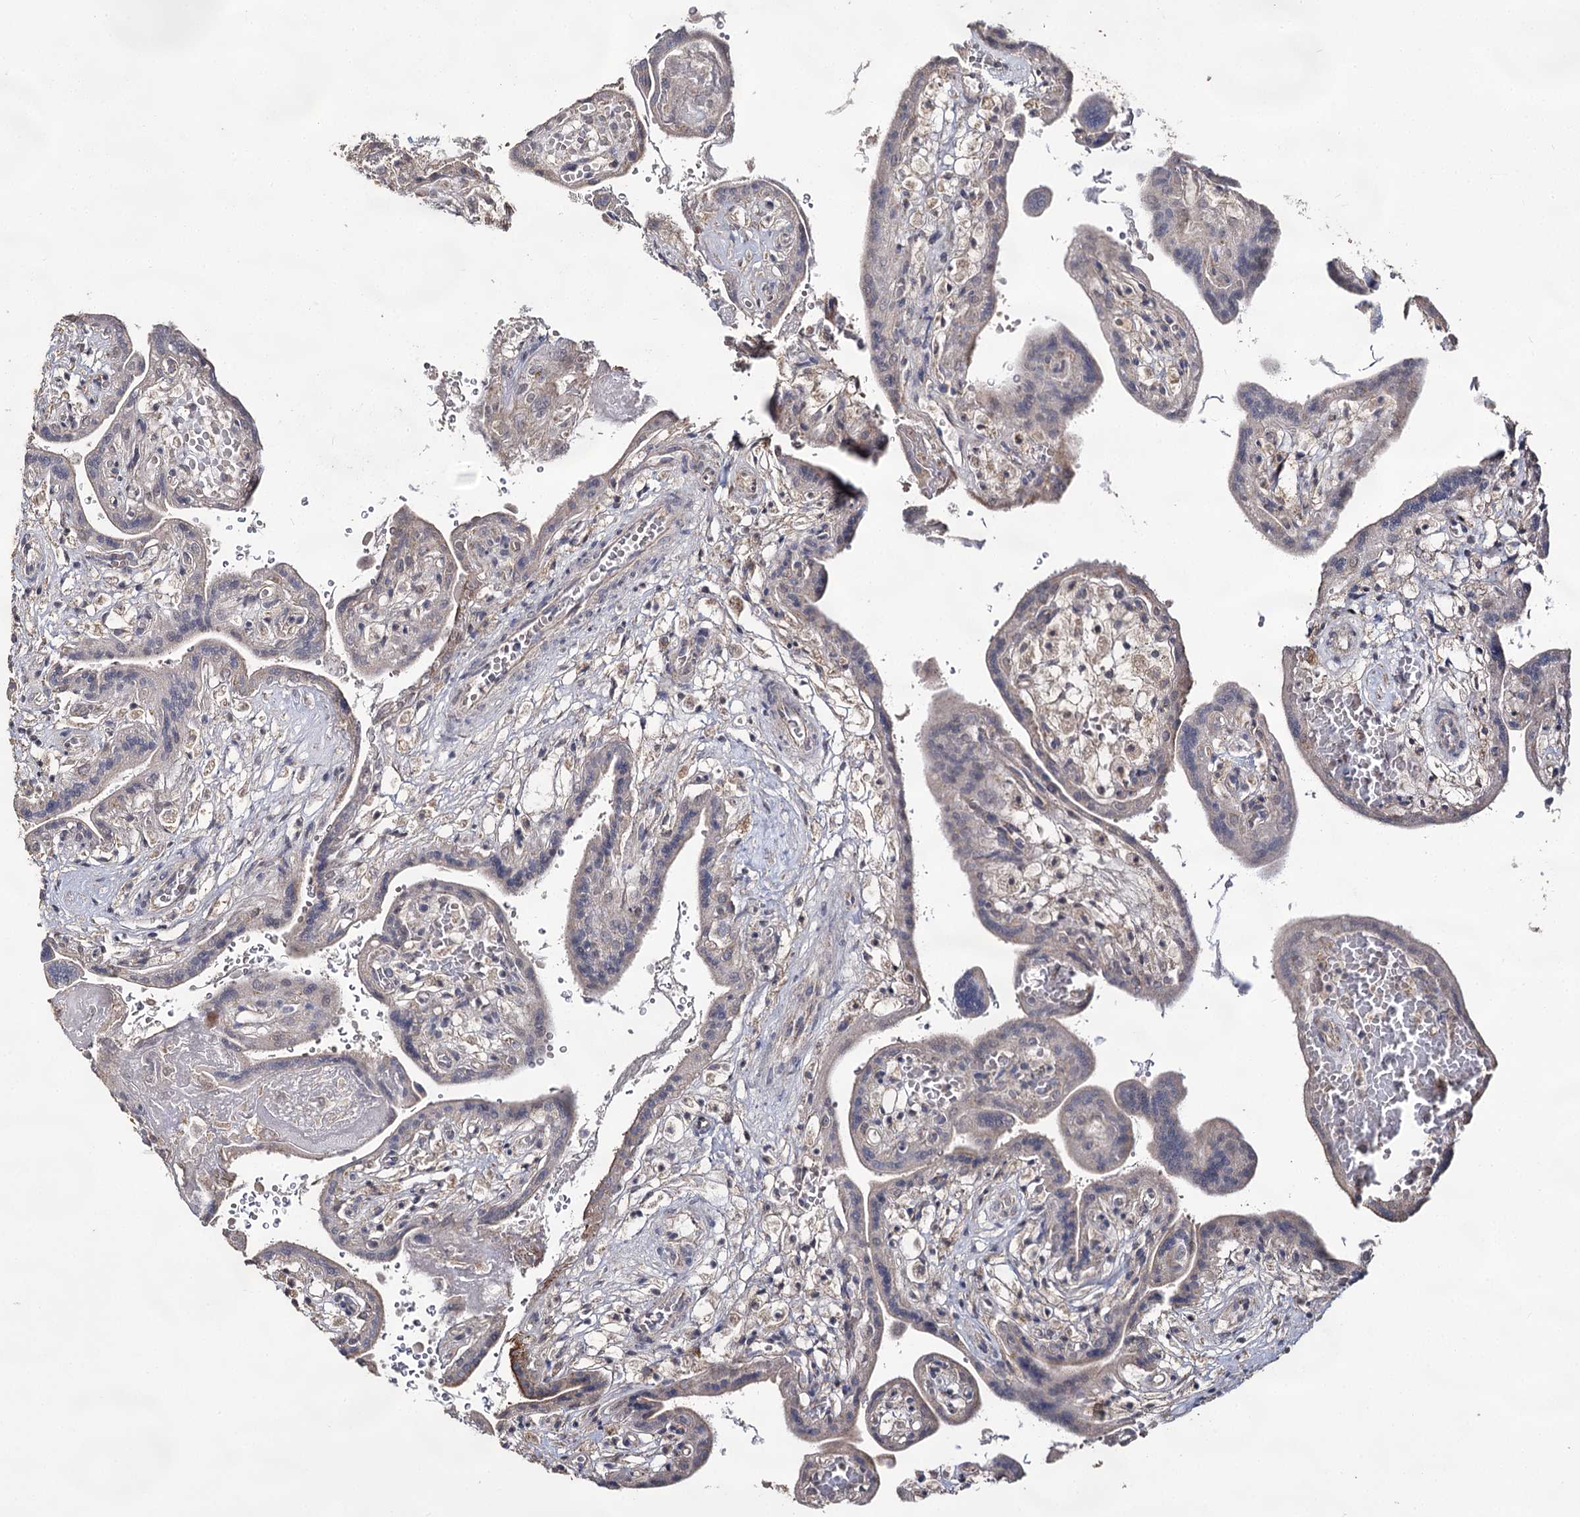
{"staining": {"intensity": "moderate", "quantity": "25%-75%", "location": "cytoplasmic/membranous"}, "tissue": "placenta", "cell_type": "Trophoblastic cells", "image_type": "normal", "snomed": [{"axis": "morphology", "description": "Normal tissue, NOS"}, {"axis": "topography", "description": "Placenta"}], "caption": "Brown immunohistochemical staining in normal human placenta shows moderate cytoplasmic/membranous expression in about 25%-75% of trophoblastic cells.", "gene": "ACTR6", "patient": {"sex": "female", "age": 37}}